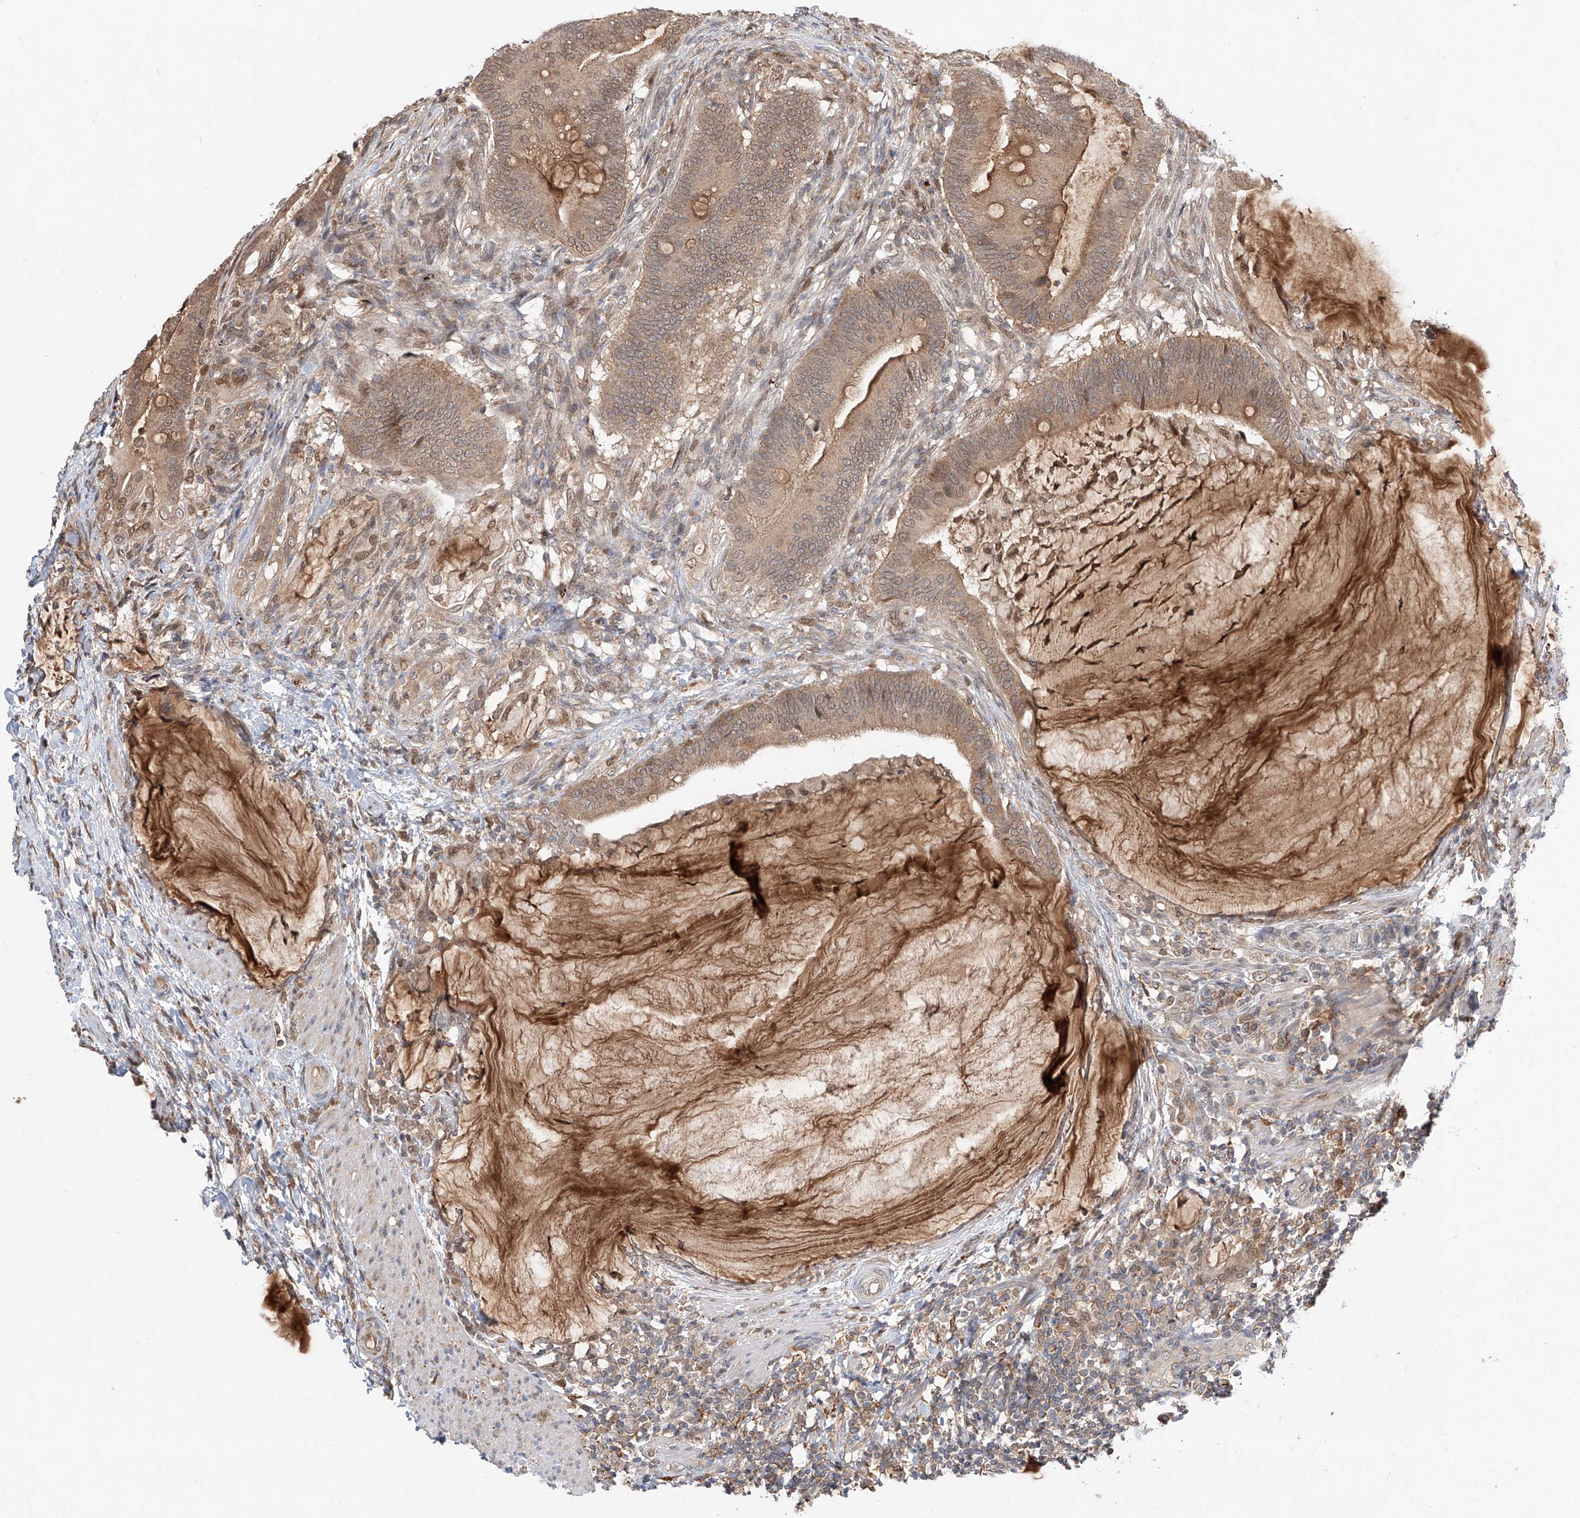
{"staining": {"intensity": "weak", "quantity": ">75%", "location": "cytoplasmic/membranous,nuclear"}, "tissue": "colorectal cancer", "cell_type": "Tumor cells", "image_type": "cancer", "snomed": [{"axis": "morphology", "description": "Adenocarcinoma, NOS"}, {"axis": "topography", "description": "Colon"}], "caption": "This photomicrograph reveals immunohistochemistry (IHC) staining of human colorectal adenocarcinoma, with low weak cytoplasmic/membranous and nuclear expression in approximately >75% of tumor cells.", "gene": "DIRAS3", "patient": {"sex": "female", "age": 66}}